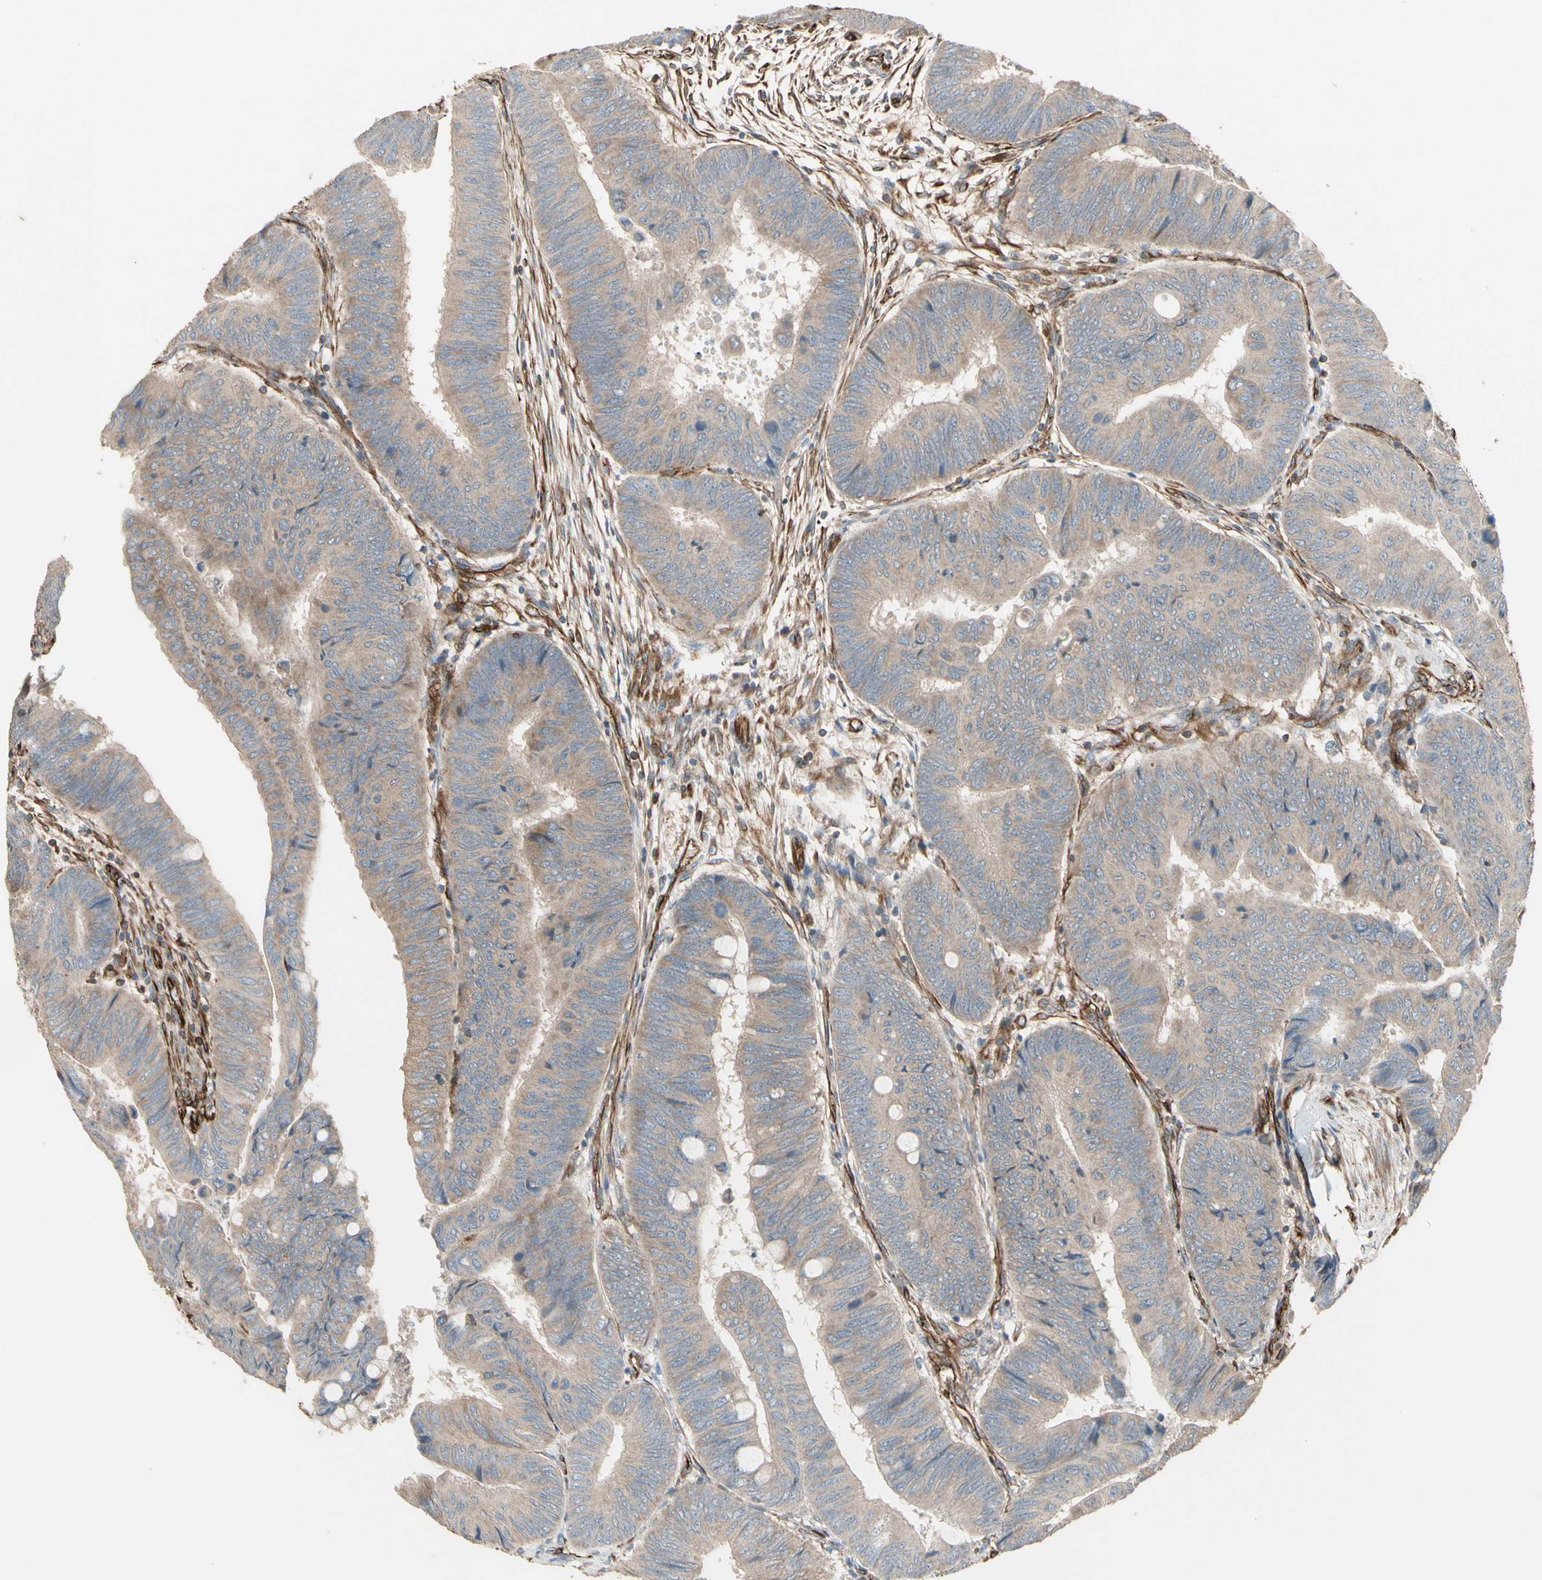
{"staining": {"intensity": "weak", "quantity": "25%-75%", "location": "cytoplasmic/membranous"}, "tissue": "colorectal cancer", "cell_type": "Tumor cells", "image_type": "cancer", "snomed": [{"axis": "morphology", "description": "Normal tissue, NOS"}, {"axis": "morphology", "description": "Adenocarcinoma, NOS"}, {"axis": "topography", "description": "Rectum"}, {"axis": "topography", "description": "Peripheral nerve tissue"}], "caption": "Colorectal cancer (adenocarcinoma) tissue exhibits weak cytoplasmic/membranous expression in approximately 25%-75% of tumor cells, visualized by immunohistochemistry.", "gene": "TRAF2", "patient": {"sex": "male", "age": 92}}